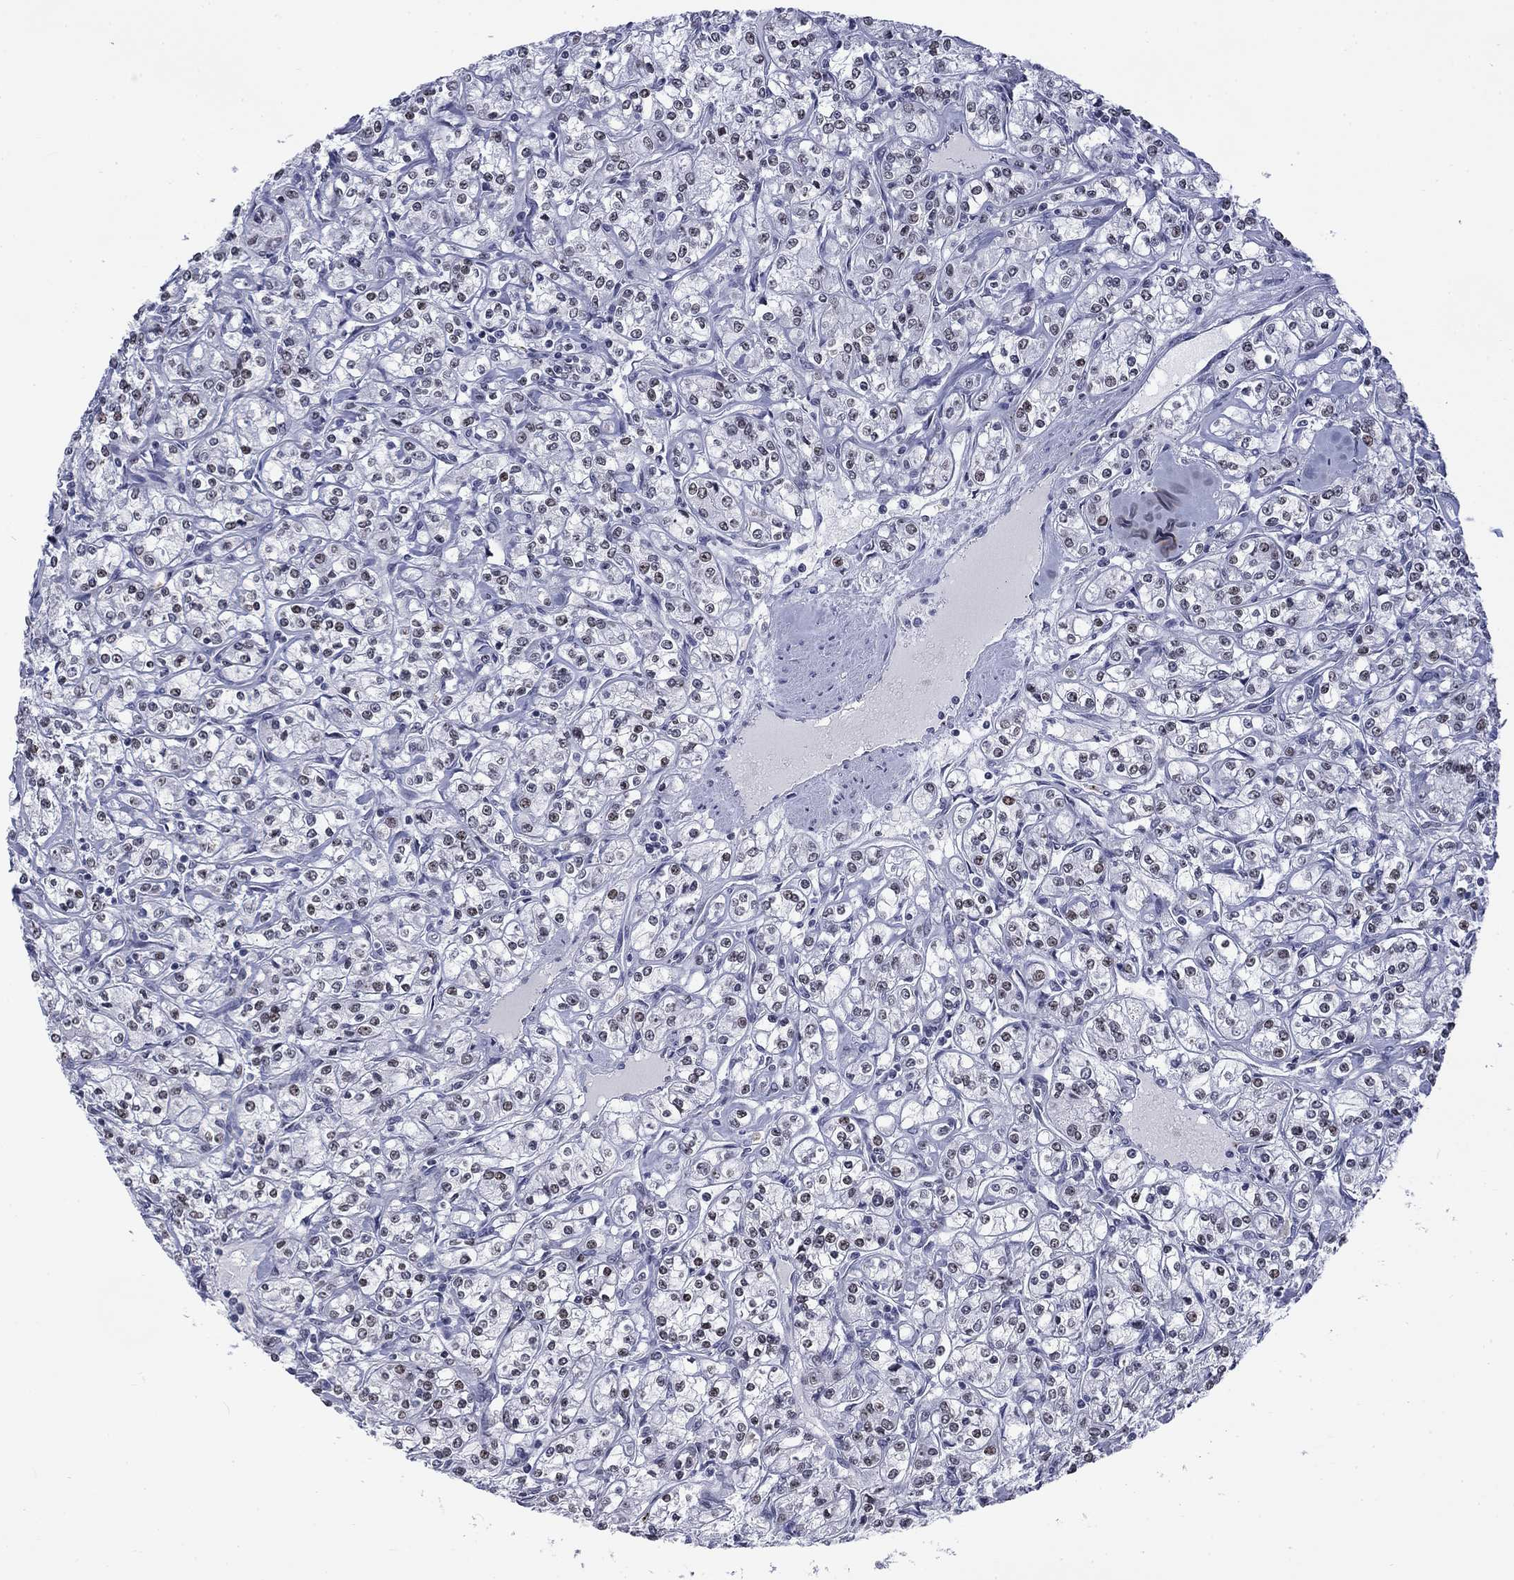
{"staining": {"intensity": "weak", "quantity": "25%-75%", "location": "nuclear"}, "tissue": "renal cancer", "cell_type": "Tumor cells", "image_type": "cancer", "snomed": [{"axis": "morphology", "description": "Adenocarcinoma, NOS"}, {"axis": "topography", "description": "Kidney"}], "caption": "Immunohistochemical staining of renal cancer (adenocarcinoma) exhibits low levels of weak nuclear positivity in about 25%-75% of tumor cells. The staining is performed using DAB (3,3'-diaminobenzidine) brown chromogen to label protein expression. The nuclei are counter-stained blue using hematoxylin.", "gene": "CSRNP3", "patient": {"sex": "male", "age": 77}}